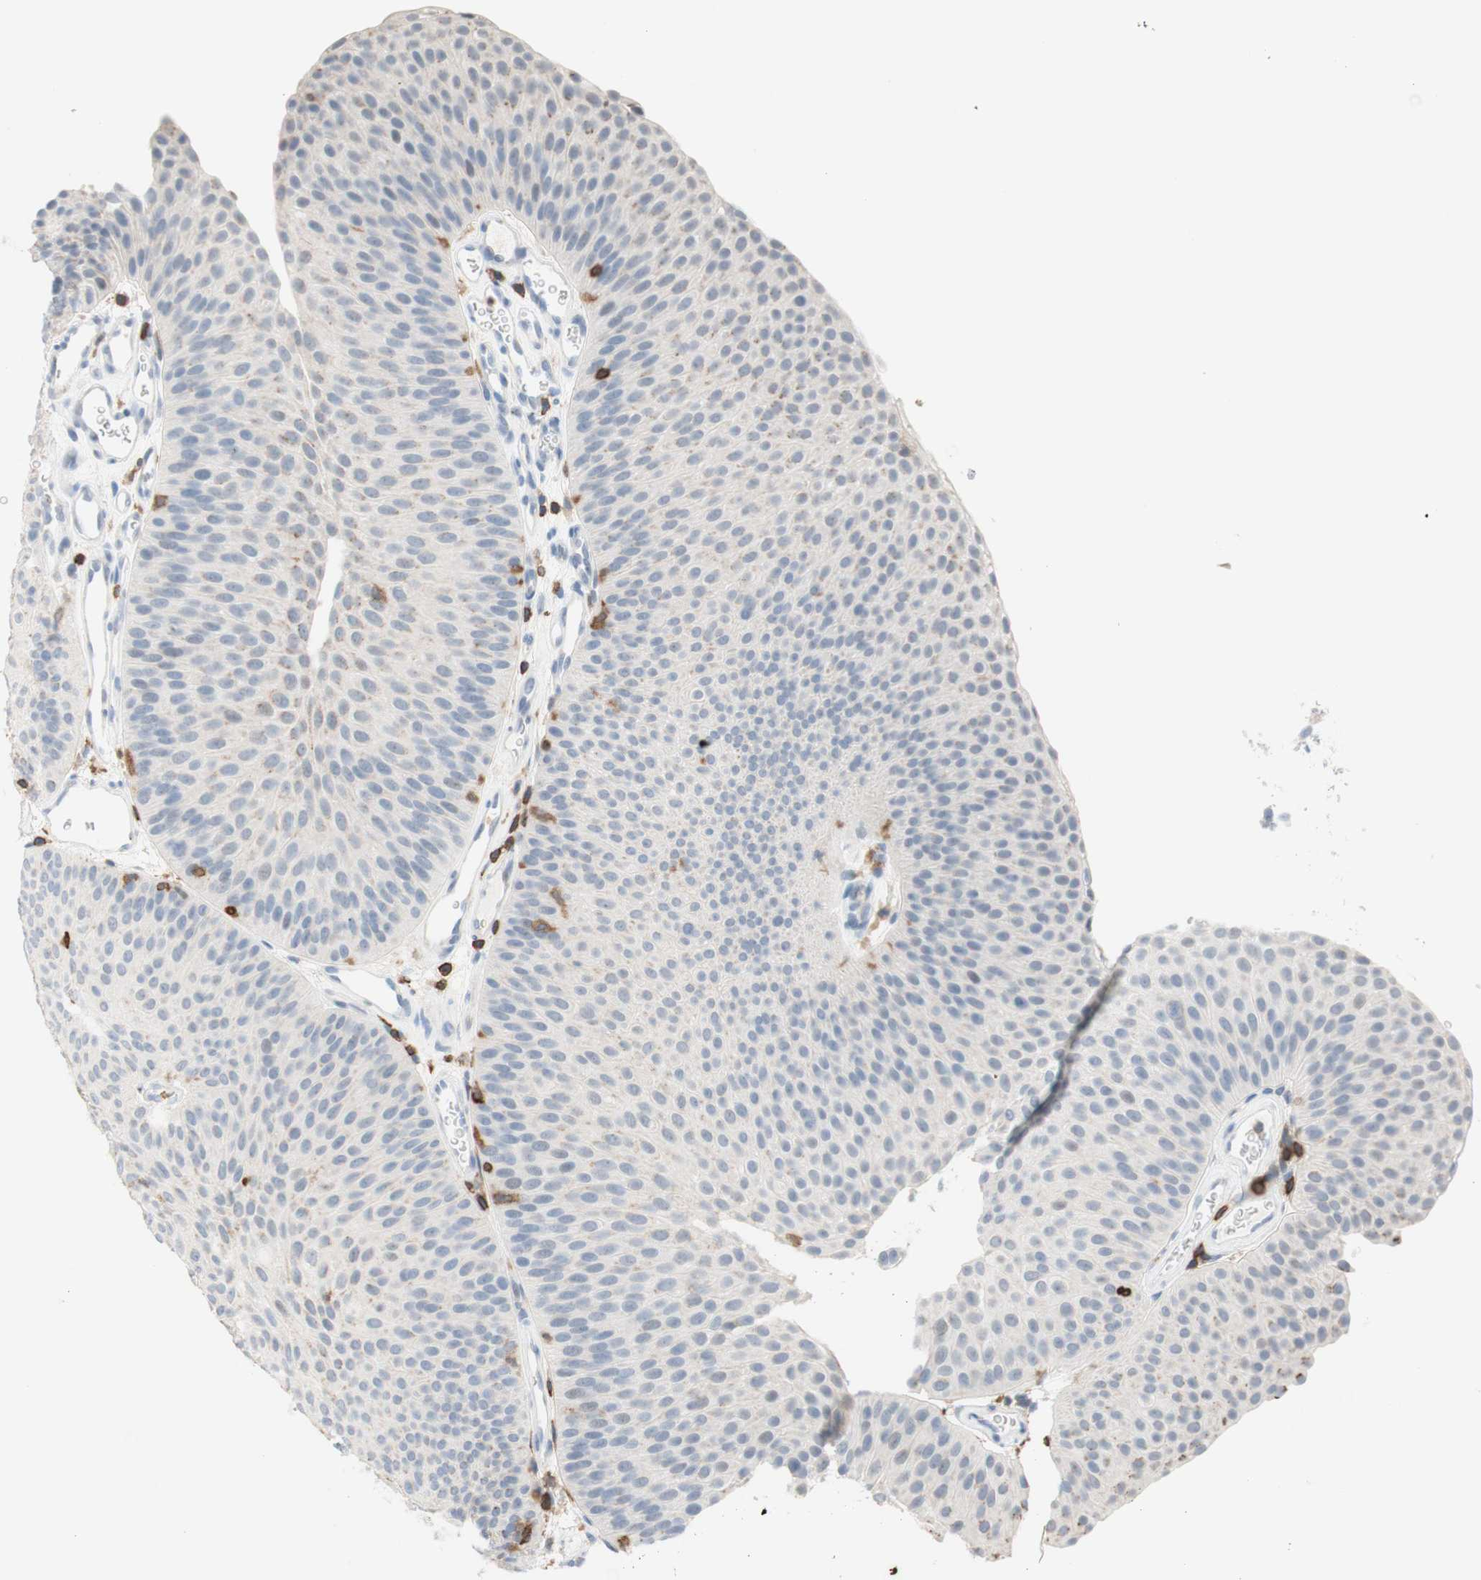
{"staining": {"intensity": "negative", "quantity": "none", "location": "none"}, "tissue": "urothelial cancer", "cell_type": "Tumor cells", "image_type": "cancer", "snomed": [{"axis": "morphology", "description": "Urothelial carcinoma, Low grade"}, {"axis": "topography", "description": "Urinary bladder"}], "caption": "Tumor cells are negative for protein expression in human low-grade urothelial carcinoma.", "gene": "SPINK6", "patient": {"sex": "female", "age": 60}}